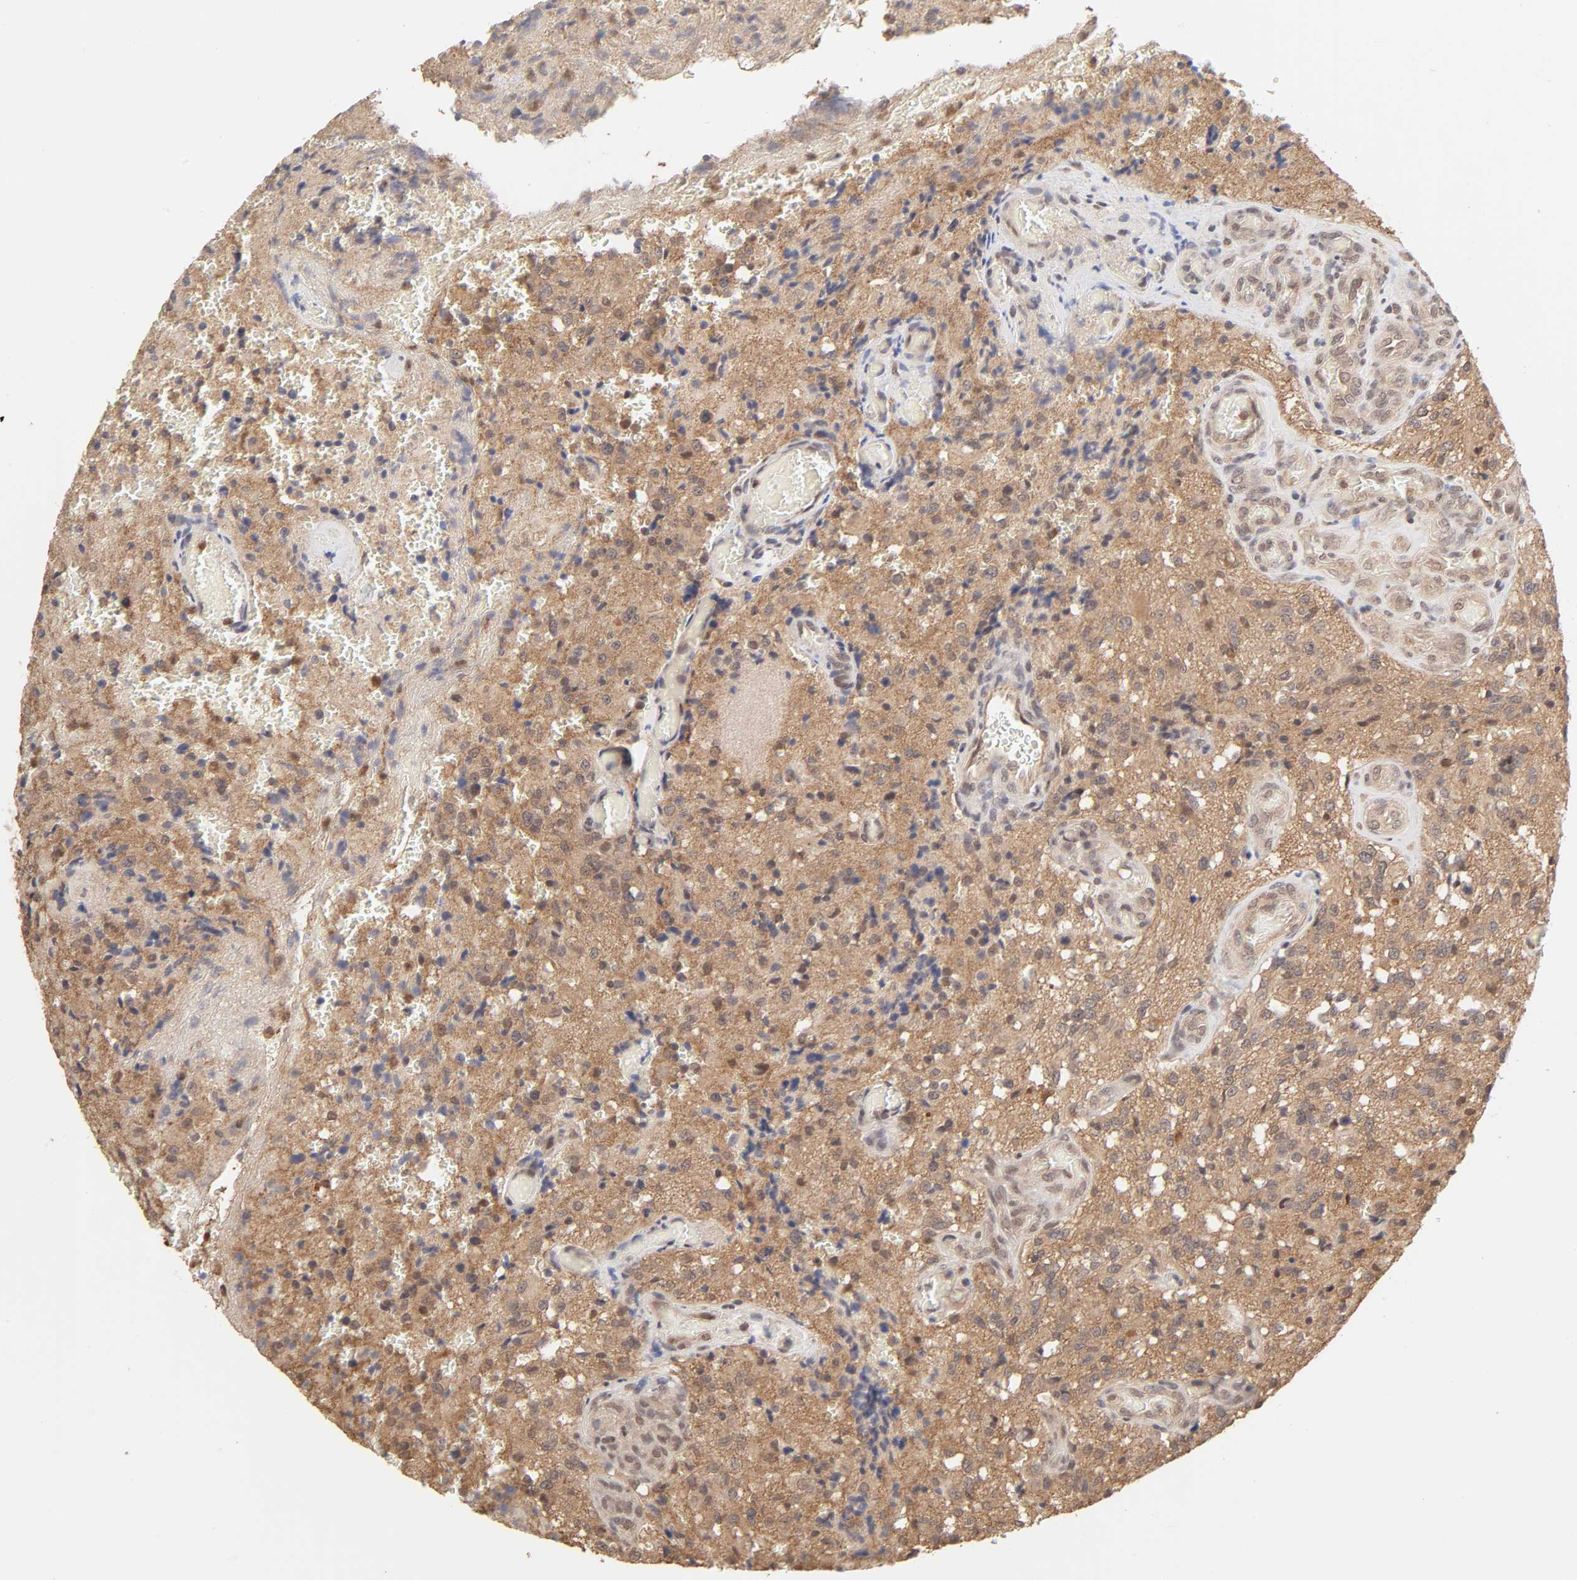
{"staining": {"intensity": "moderate", "quantity": "25%-75%", "location": "cytoplasmic/membranous,nuclear"}, "tissue": "glioma", "cell_type": "Tumor cells", "image_type": "cancer", "snomed": [{"axis": "morphology", "description": "Normal tissue, NOS"}, {"axis": "morphology", "description": "Glioma, malignant, High grade"}, {"axis": "topography", "description": "Cerebral cortex"}], "caption": "This micrograph displays IHC staining of human malignant glioma (high-grade), with medium moderate cytoplasmic/membranous and nuclear staining in approximately 25%-75% of tumor cells.", "gene": "MAPK1", "patient": {"sex": "male", "age": 56}}